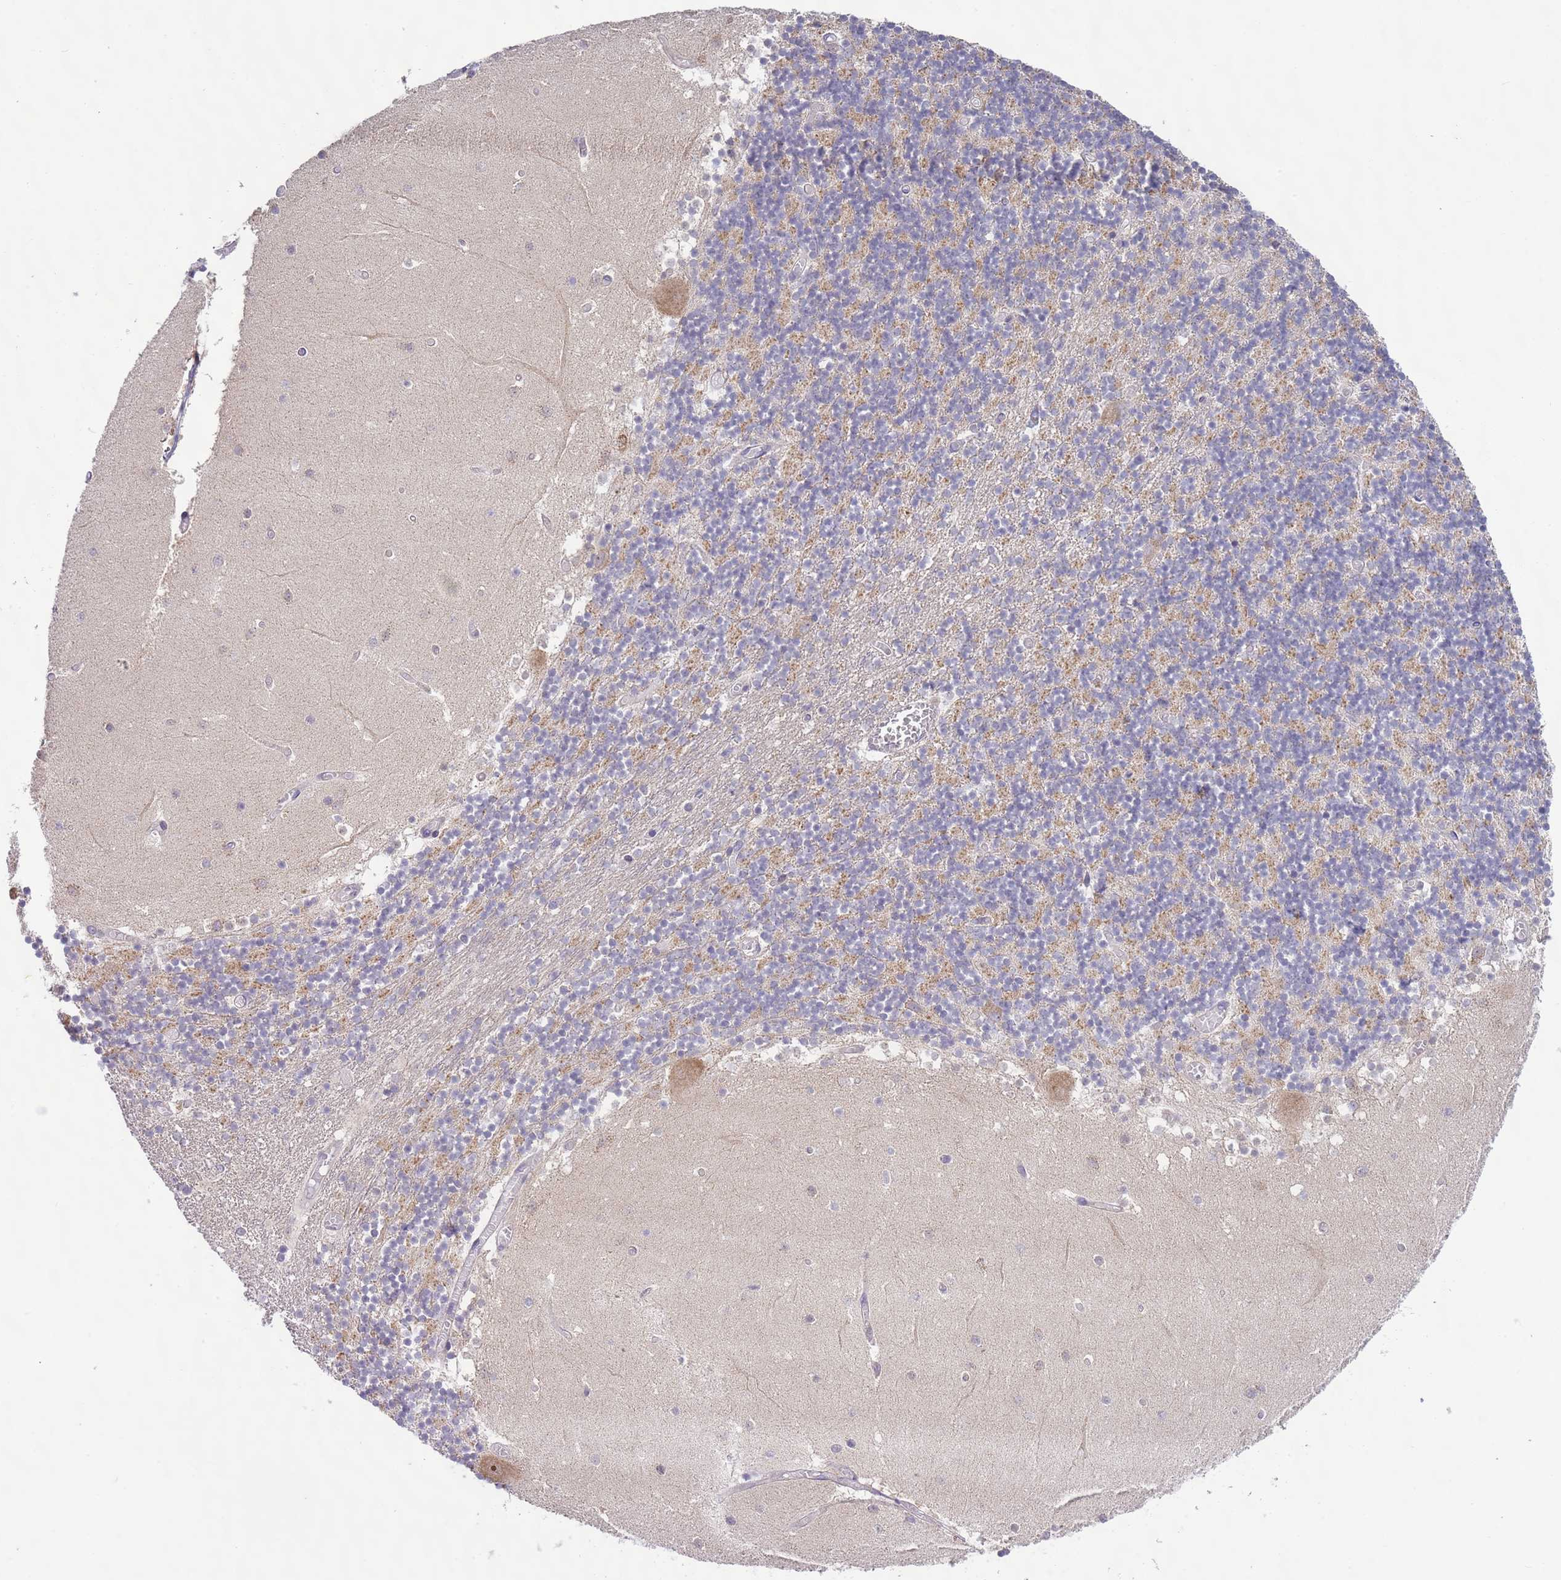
{"staining": {"intensity": "moderate", "quantity": "25%-75%", "location": "cytoplasmic/membranous"}, "tissue": "cerebellum", "cell_type": "Cells in granular layer", "image_type": "normal", "snomed": [{"axis": "morphology", "description": "Normal tissue, NOS"}, {"axis": "topography", "description": "Cerebellum"}], "caption": "Unremarkable cerebellum displays moderate cytoplasmic/membranous expression in approximately 25%-75% of cells in granular layer, visualized by immunohistochemistry.", "gene": "SKOR2", "patient": {"sex": "female", "age": 28}}